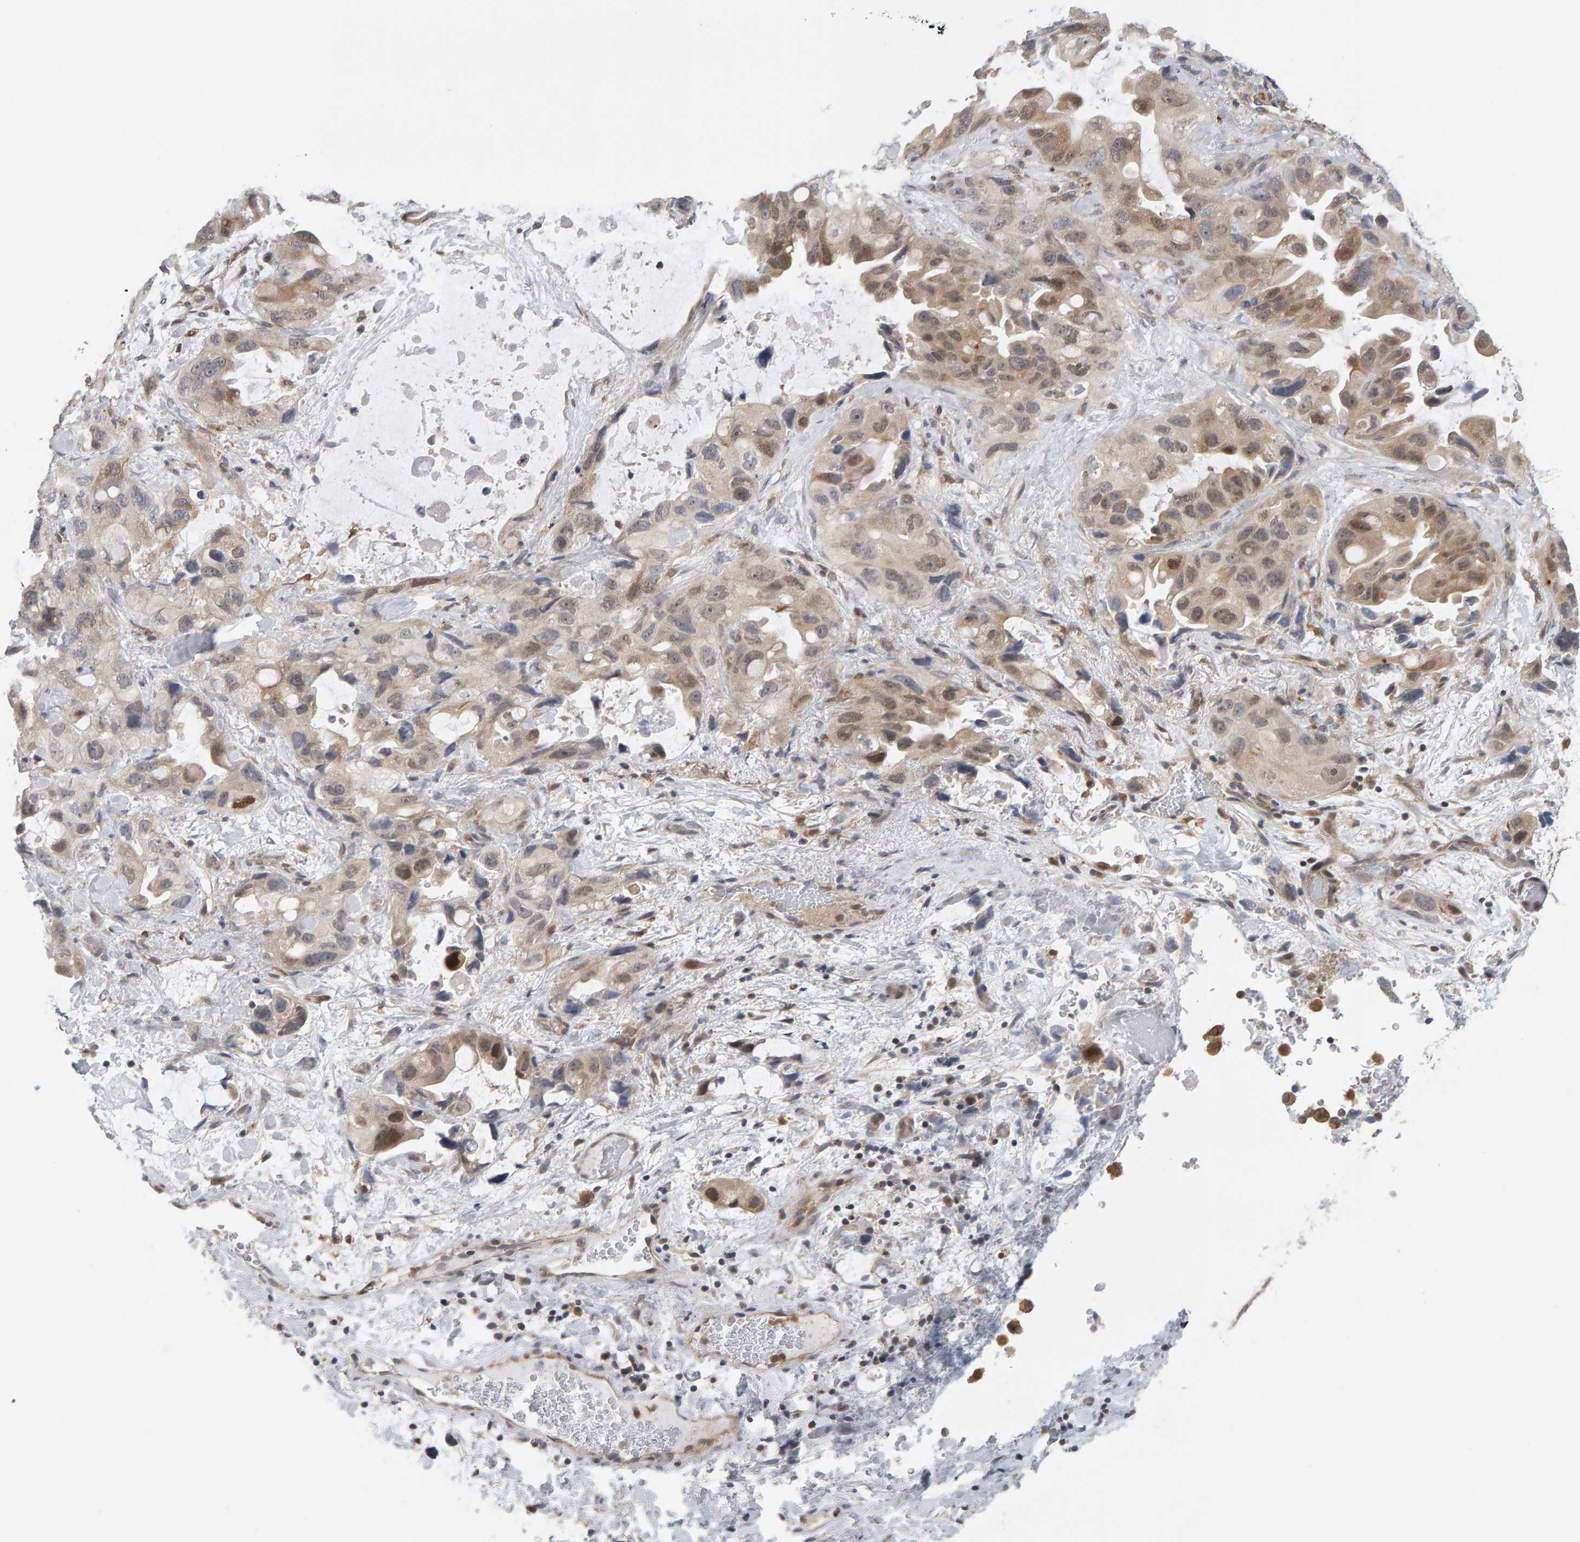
{"staining": {"intensity": "weak", "quantity": "<25%", "location": "cytoplasmic/membranous"}, "tissue": "lung cancer", "cell_type": "Tumor cells", "image_type": "cancer", "snomed": [{"axis": "morphology", "description": "Squamous cell carcinoma, NOS"}, {"axis": "topography", "description": "Lung"}], "caption": "Immunohistochemistry (IHC) of lung squamous cell carcinoma displays no staining in tumor cells.", "gene": "MSRA", "patient": {"sex": "female", "age": 73}}